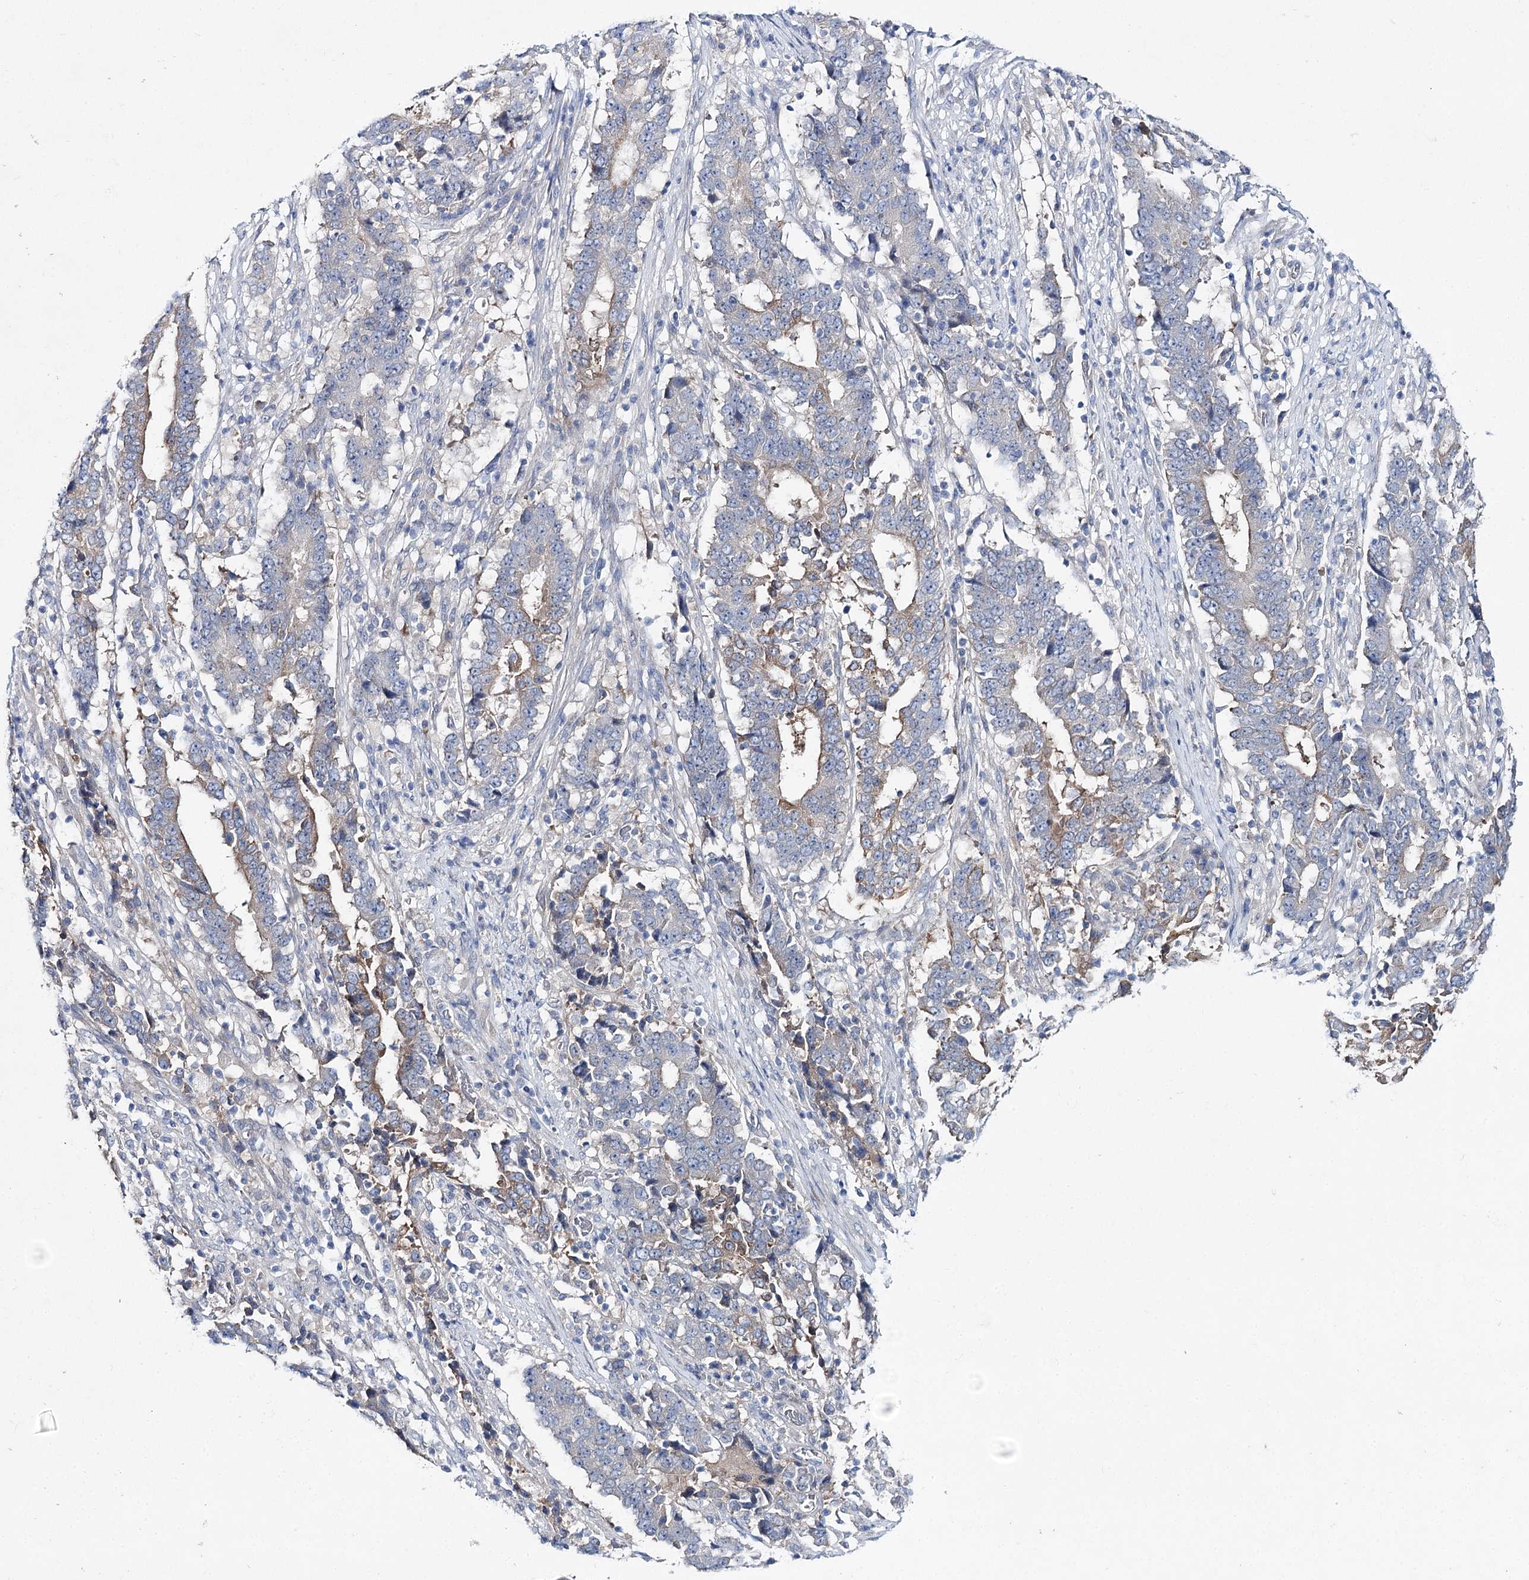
{"staining": {"intensity": "weak", "quantity": "<25%", "location": "cytoplasmic/membranous"}, "tissue": "stomach cancer", "cell_type": "Tumor cells", "image_type": "cancer", "snomed": [{"axis": "morphology", "description": "Adenocarcinoma, NOS"}, {"axis": "topography", "description": "Stomach"}], "caption": "The histopathology image reveals no staining of tumor cells in stomach cancer.", "gene": "LRRC14B", "patient": {"sex": "male", "age": 59}}